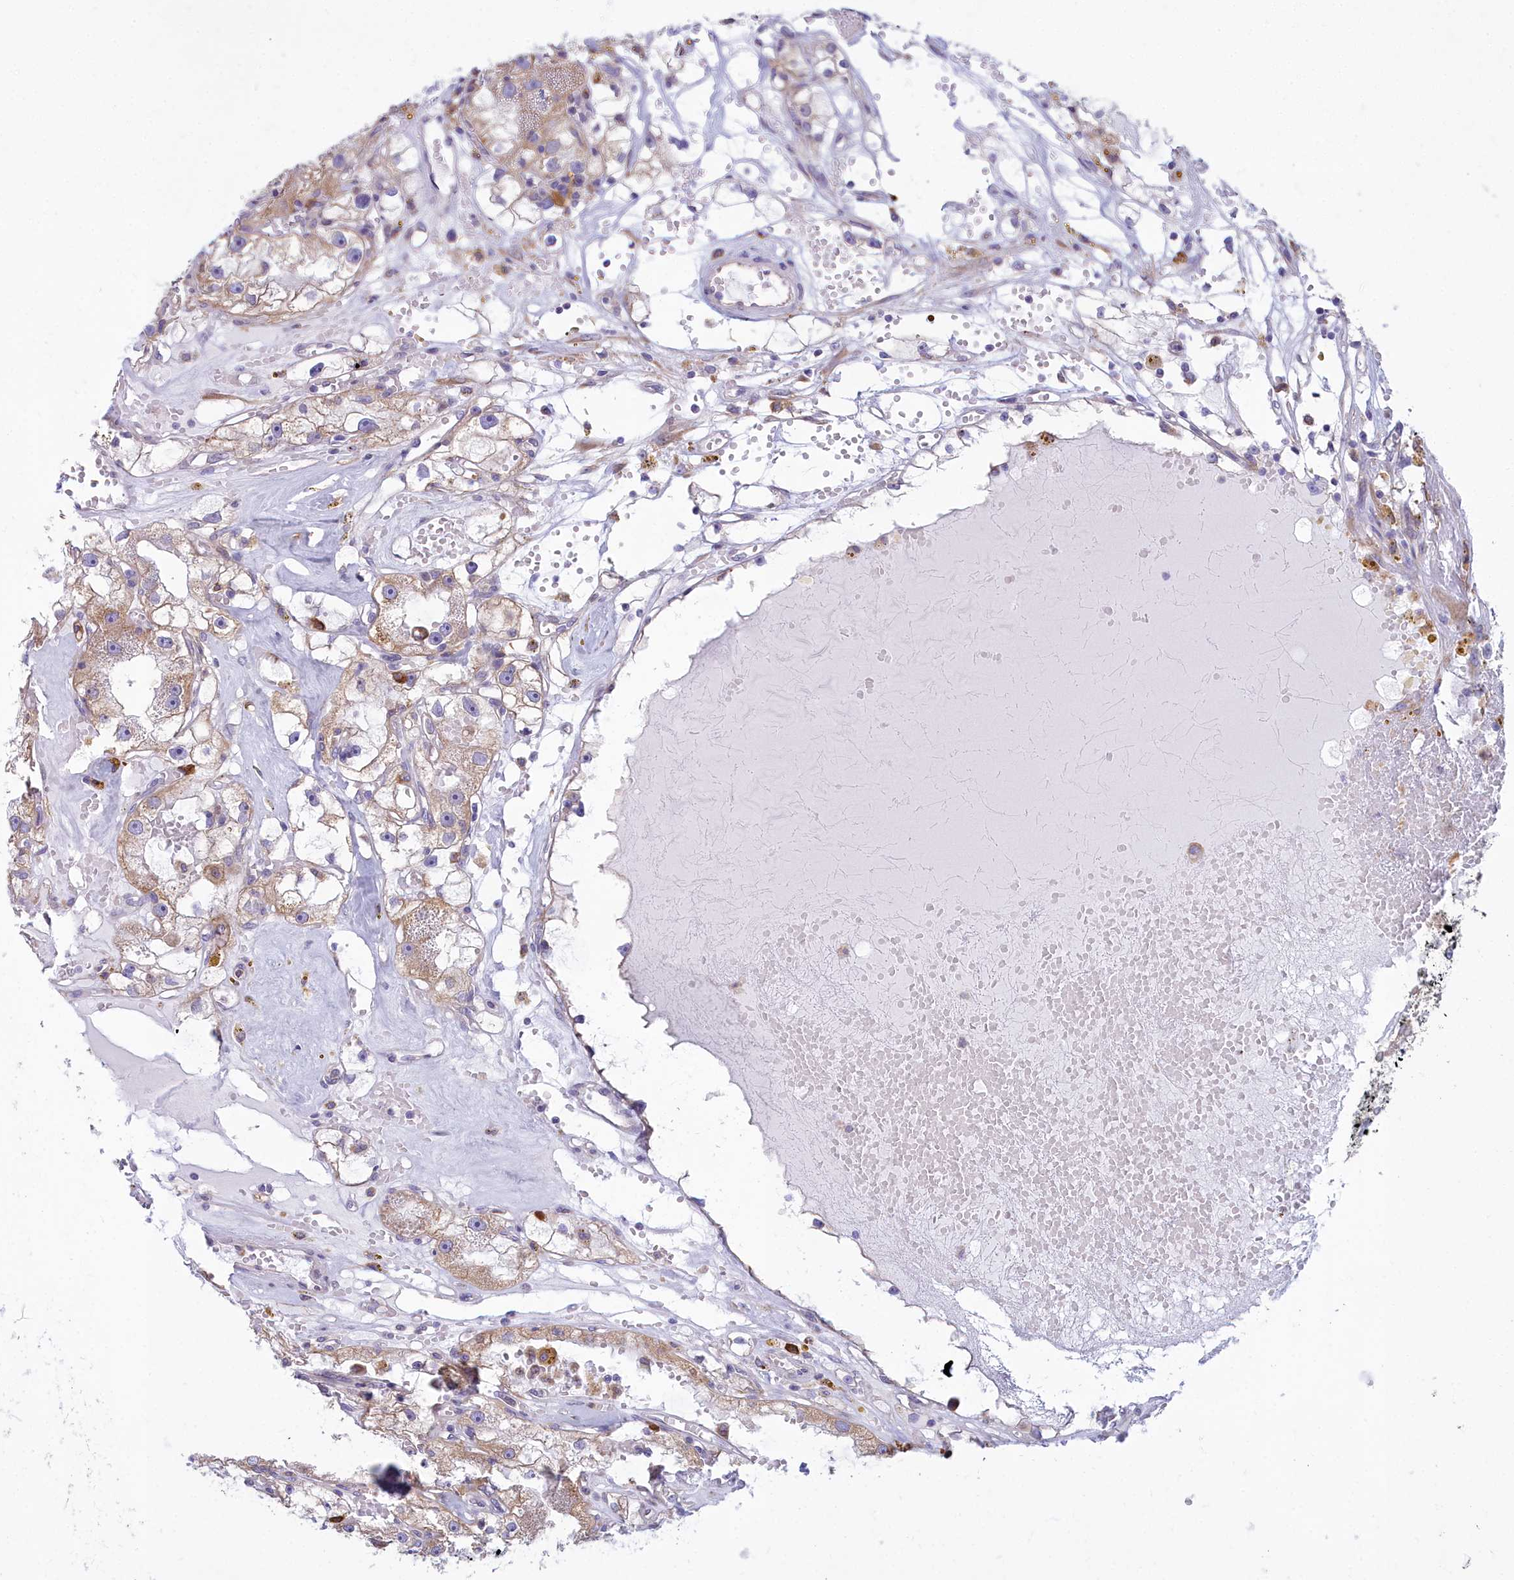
{"staining": {"intensity": "weak", "quantity": "25%-75%", "location": "cytoplasmic/membranous"}, "tissue": "renal cancer", "cell_type": "Tumor cells", "image_type": "cancer", "snomed": [{"axis": "morphology", "description": "Adenocarcinoma, NOS"}, {"axis": "topography", "description": "Kidney"}], "caption": "Human adenocarcinoma (renal) stained with a brown dye shows weak cytoplasmic/membranous positive staining in about 25%-75% of tumor cells.", "gene": "HM13", "patient": {"sex": "male", "age": 56}}